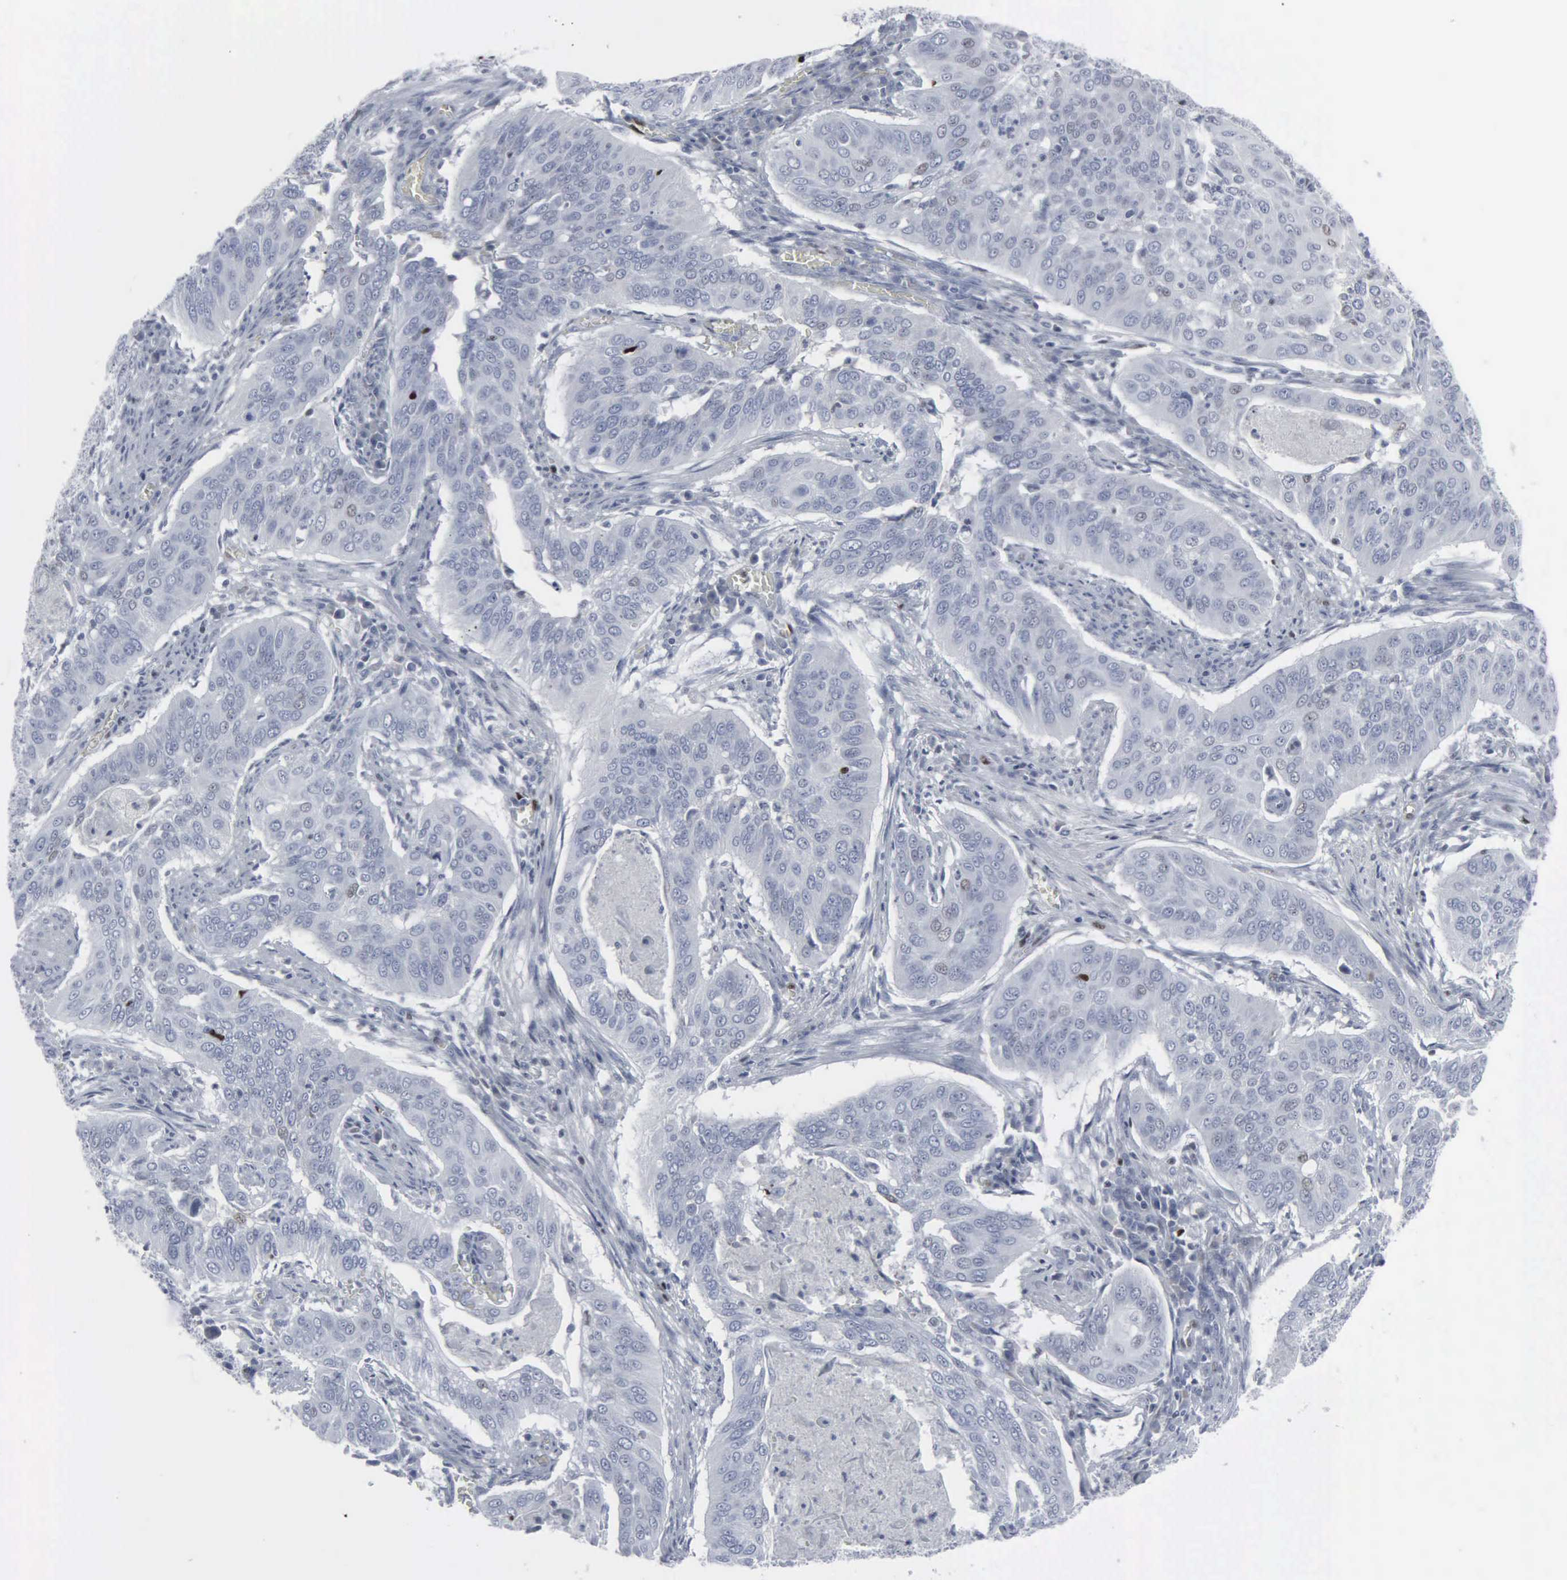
{"staining": {"intensity": "negative", "quantity": "none", "location": "none"}, "tissue": "cervical cancer", "cell_type": "Tumor cells", "image_type": "cancer", "snomed": [{"axis": "morphology", "description": "Squamous cell carcinoma, NOS"}, {"axis": "topography", "description": "Cervix"}], "caption": "Cervical cancer stained for a protein using immunohistochemistry reveals no positivity tumor cells.", "gene": "CCND3", "patient": {"sex": "female", "age": 39}}